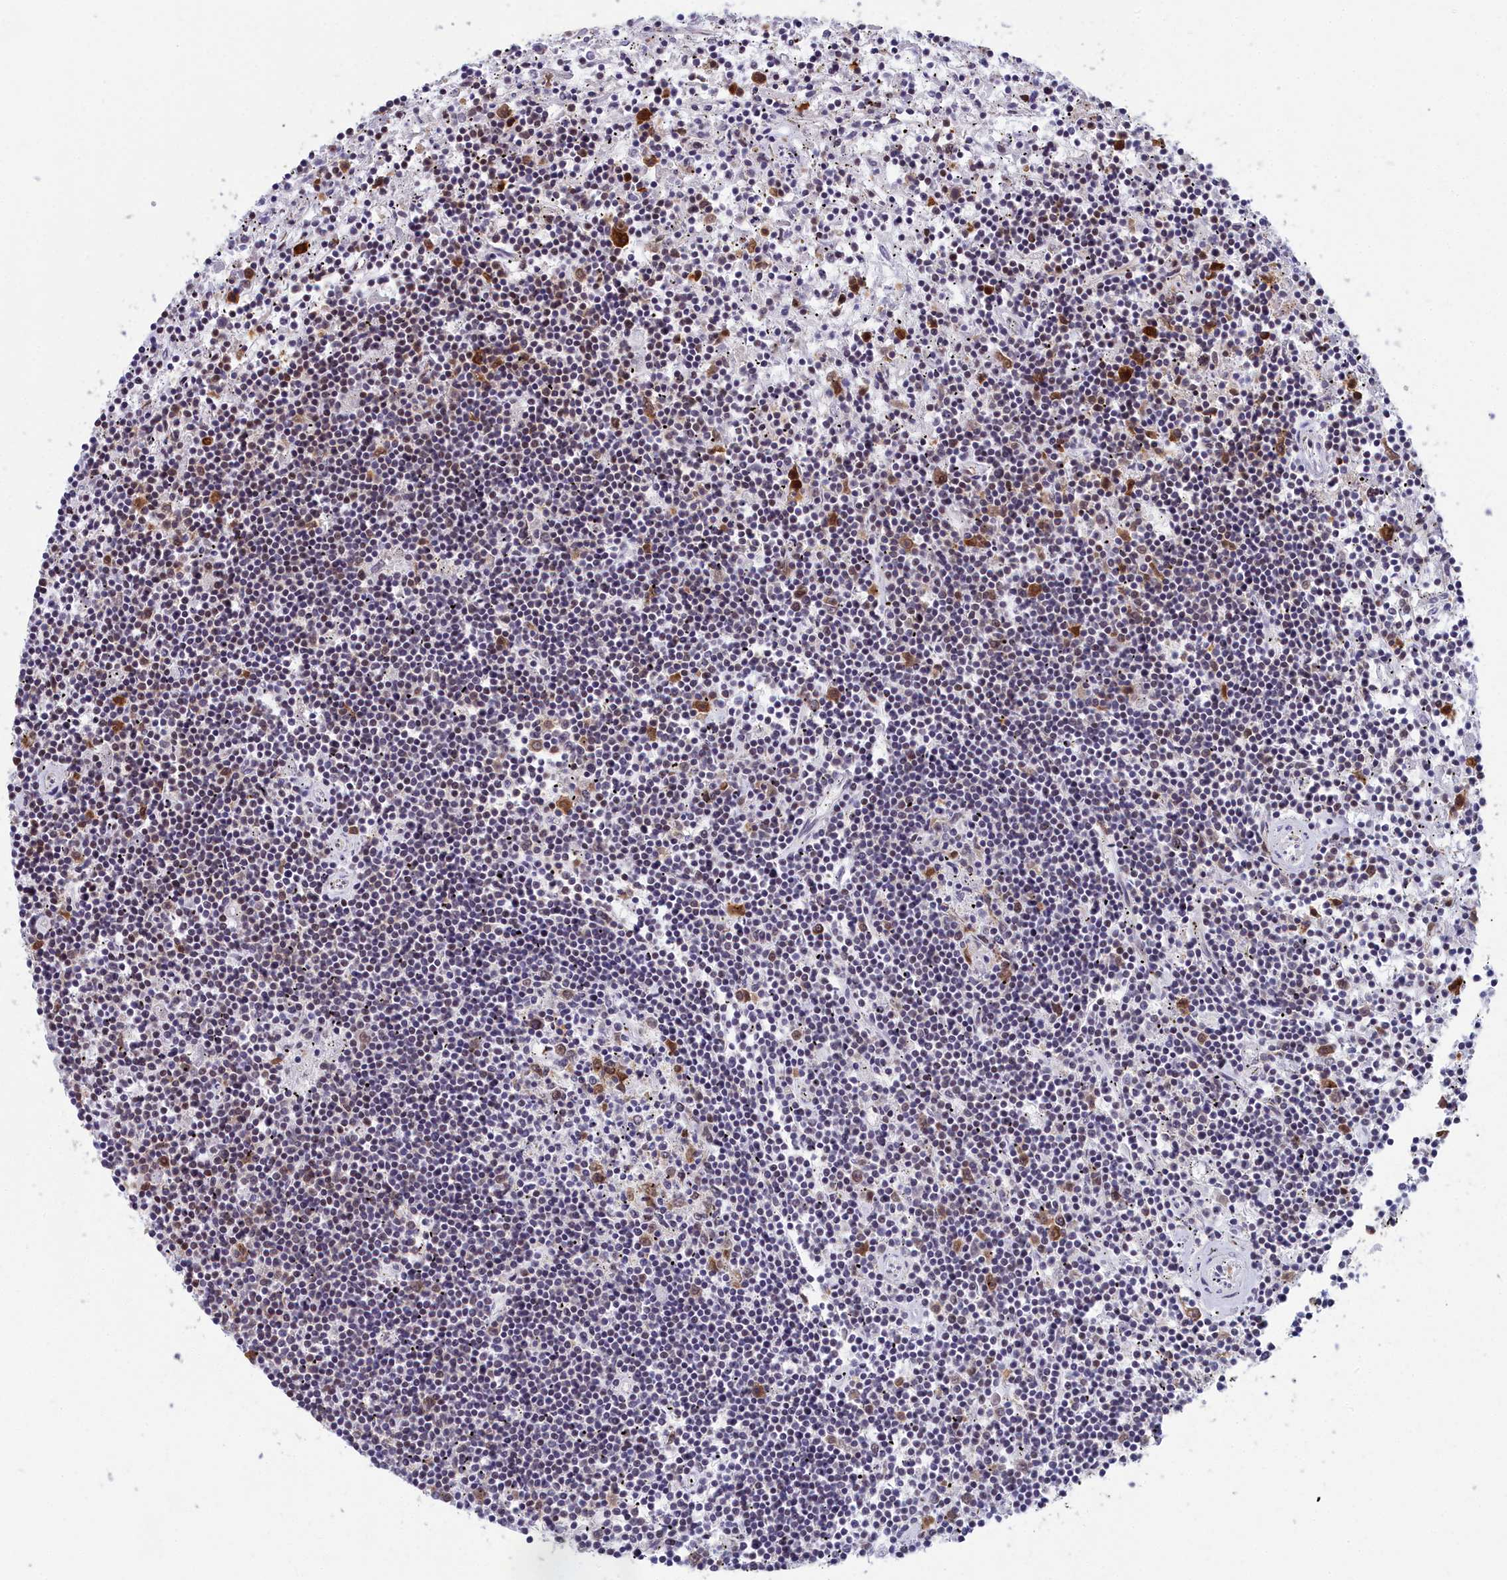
{"staining": {"intensity": "negative", "quantity": "none", "location": "none"}, "tissue": "lymphoma", "cell_type": "Tumor cells", "image_type": "cancer", "snomed": [{"axis": "morphology", "description": "Malignant lymphoma, non-Hodgkin's type, Low grade"}, {"axis": "topography", "description": "Spleen"}], "caption": "The immunohistochemistry photomicrograph has no significant positivity in tumor cells of lymphoma tissue. (Immunohistochemistry, brightfield microscopy, high magnification).", "gene": "CCDC97", "patient": {"sex": "male", "age": 76}}